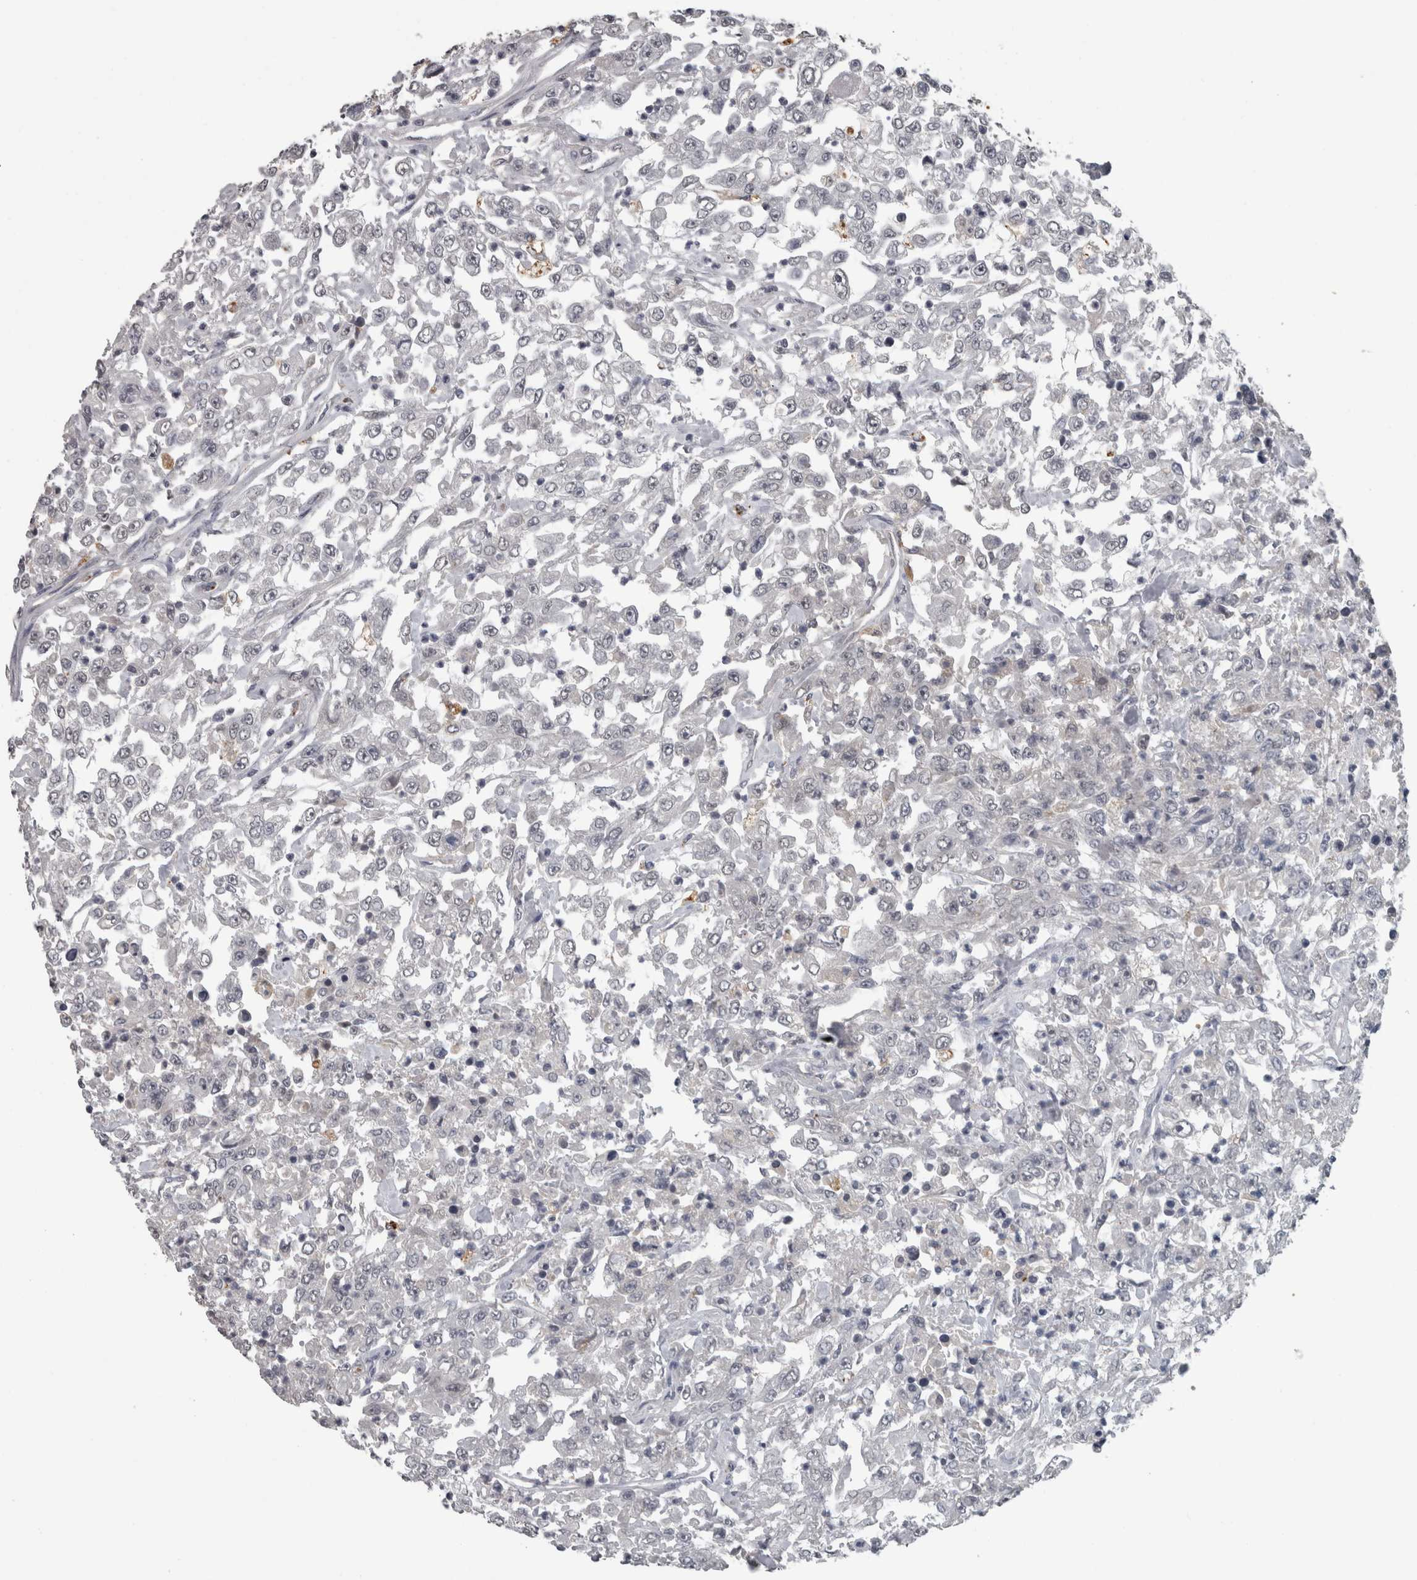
{"staining": {"intensity": "negative", "quantity": "none", "location": "none"}, "tissue": "urothelial cancer", "cell_type": "Tumor cells", "image_type": "cancer", "snomed": [{"axis": "morphology", "description": "Urothelial carcinoma, High grade"}, {"axis": "topography", "description": "Urinary bladder"}], "caption": "There is no significant expression in tumor cells of high-grade urothelial carcinoma.", "gene": "NAAA", "patient": {"sex": "male", "age": 46}}